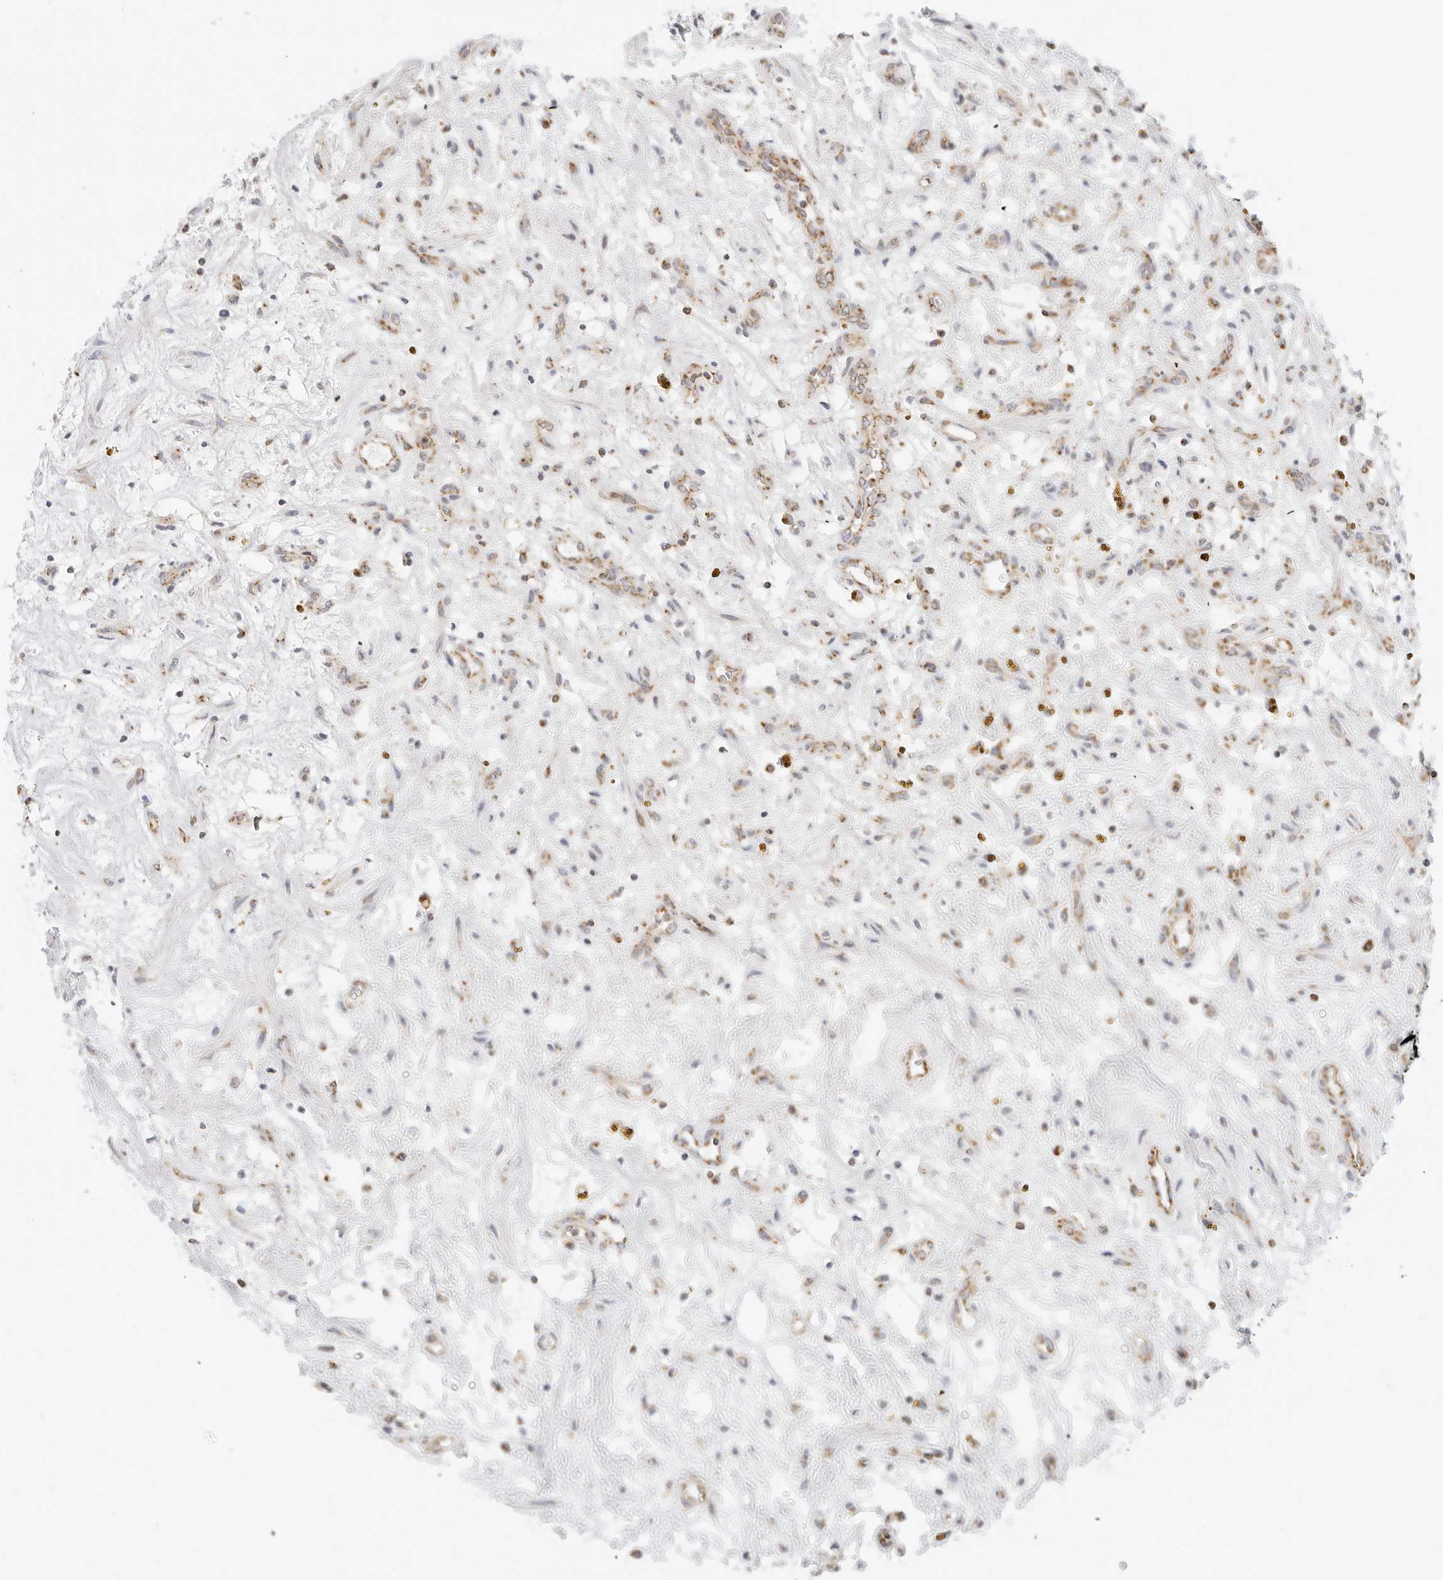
{"staining": {"intensity": "weak", "quantity": "25%-75%", "location": "cytoplasmic/membranous"}, "tissue": "renal cancer", "cell_type": "Tumor cells", "image_type": "cancer", "snomed": [{"axis": "morphology", "description": "Adenocarcinoma, NOS"}, {"axis": "topography", "description": "Kidney"}], "caption": "DAB (3,3'-diaminobenzidine) immunohistochemical staining of human renal cancer (adenocarcinoma) reveals weak cytoplasmic/membranous protein staining in about 25%-75% of tumor cells.", "gene": "RC3H1", "patient": {"sex": "female", "age": 57}}